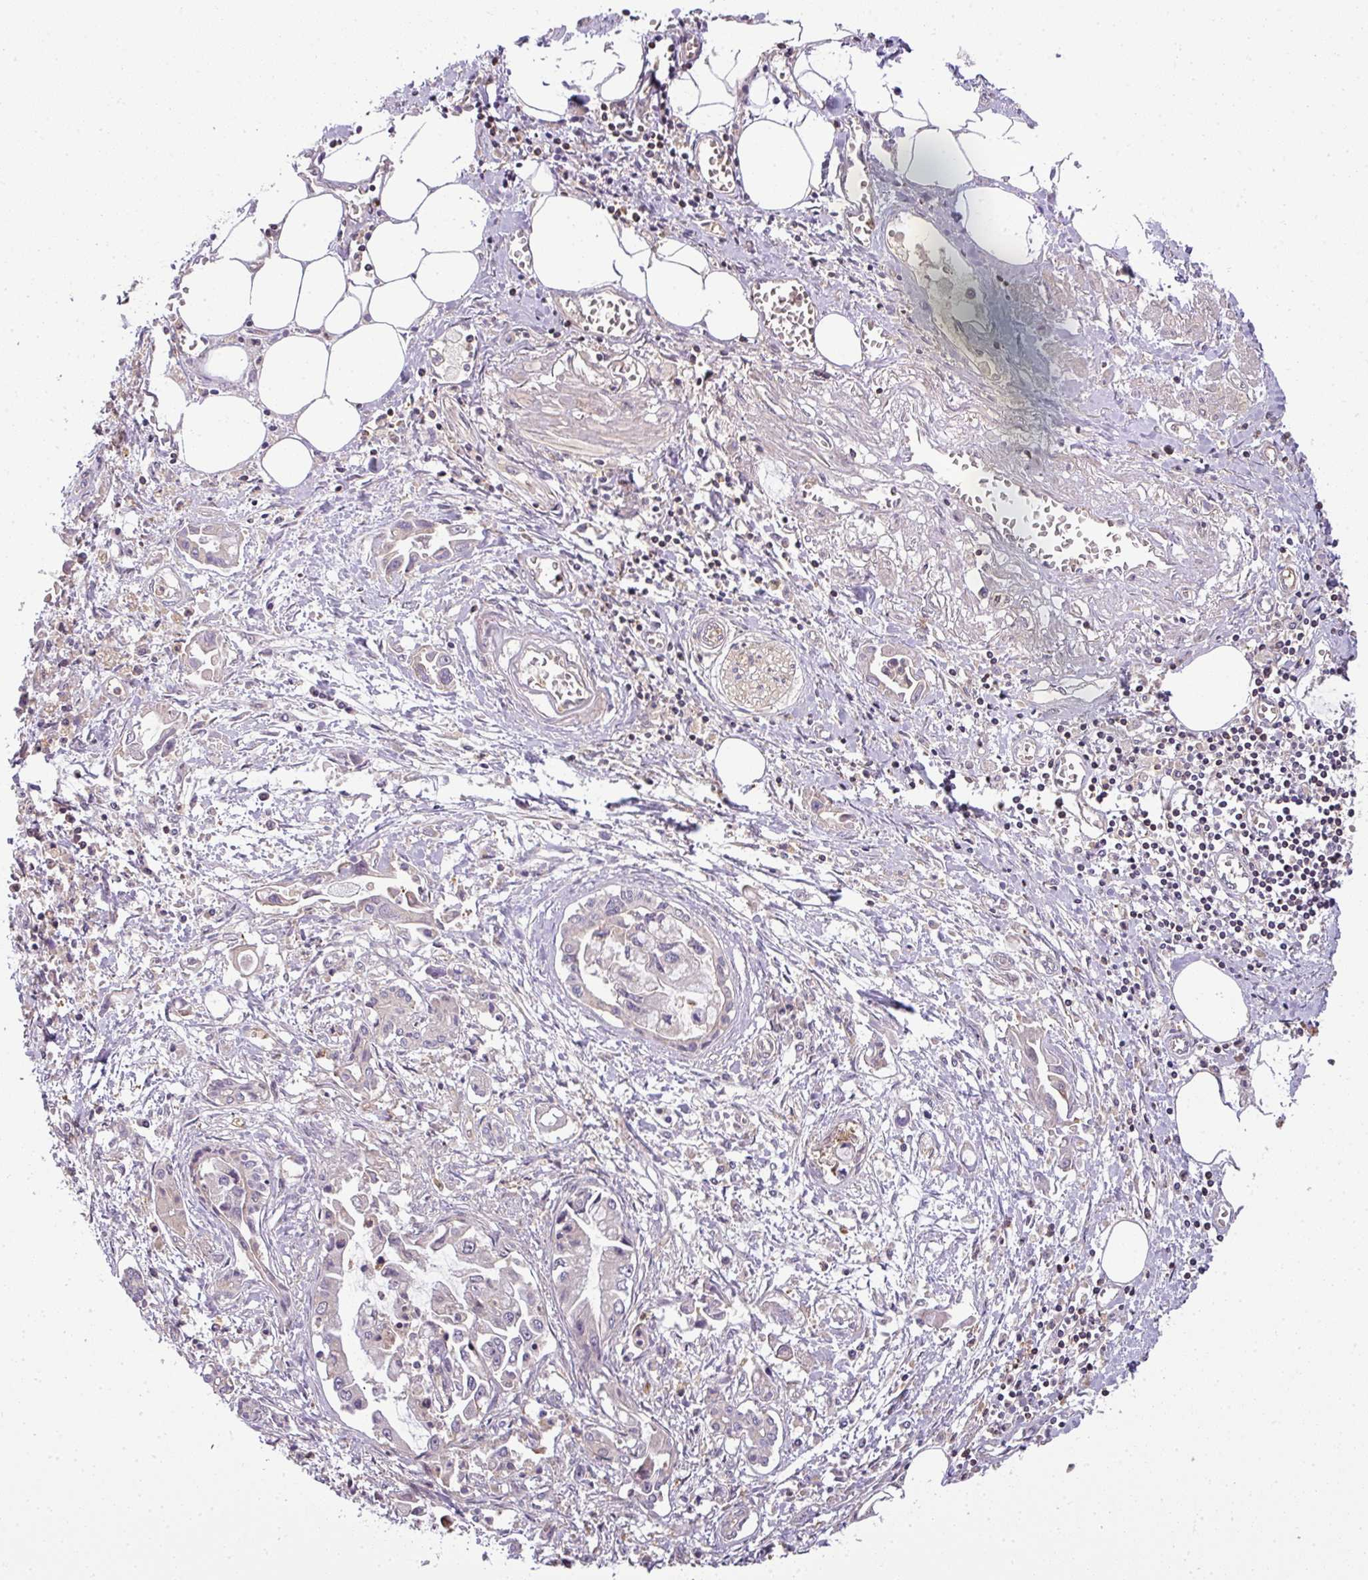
{"staining": {"intensity": "negative", "quantity": "none", "location": "none"}, "tissue": "pancreatic cancer", "cell_type": "Tumor cells", "image_type": "cancer", "snomed": [{"axis": "morphology", "description": "Adenocarcinoma, NOS"}, {"axis": "topography", "description": "Pancreas"}], "caption": "This is an immunohistochemistry (IHC) histopathology image of human adenocarcinoma (pancreatic). There is no positivity in tumor cells.", "gene": "TCL1B", "patient": {"sex": "male", "age": 84}}